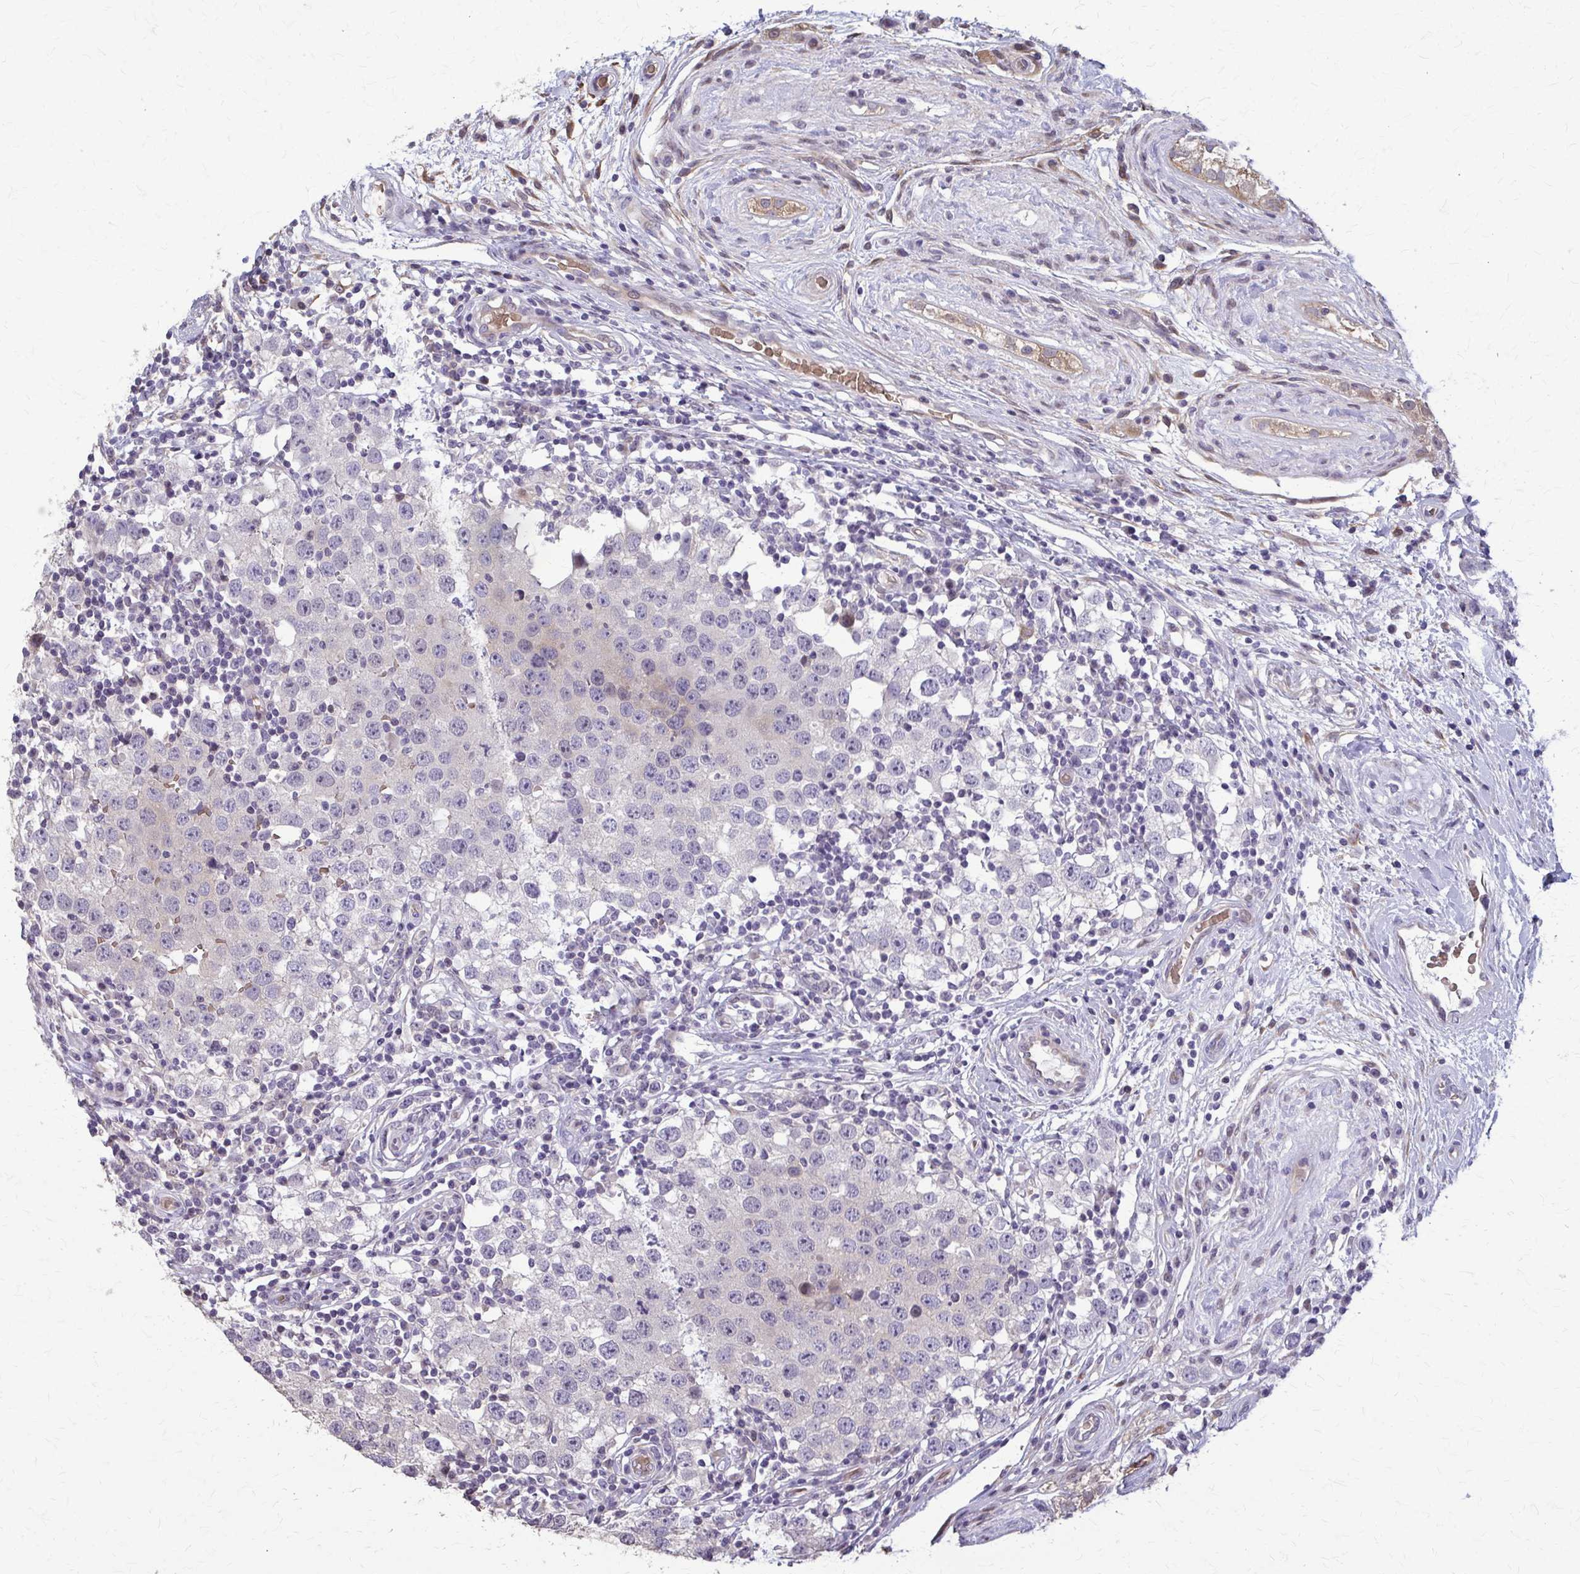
{"staining": {"intensity": "negative", "quantity": "none", "location": "none"}, "tissue": "testis cancer", "cell_type": "Tumor cells", "image_type": "cancer", "snomed": [{"axis": "morphology", "description": "Seminoma, NOS"}, {"axis": "topography", "description": "Testis"}], "caption": "Immunohistochemistry of human testis cancer displays no staining in tumor cells. (DAB IHC, high magnification).", "gene": "ZNF34", "patient": {"sex": "male", "age": 34}}